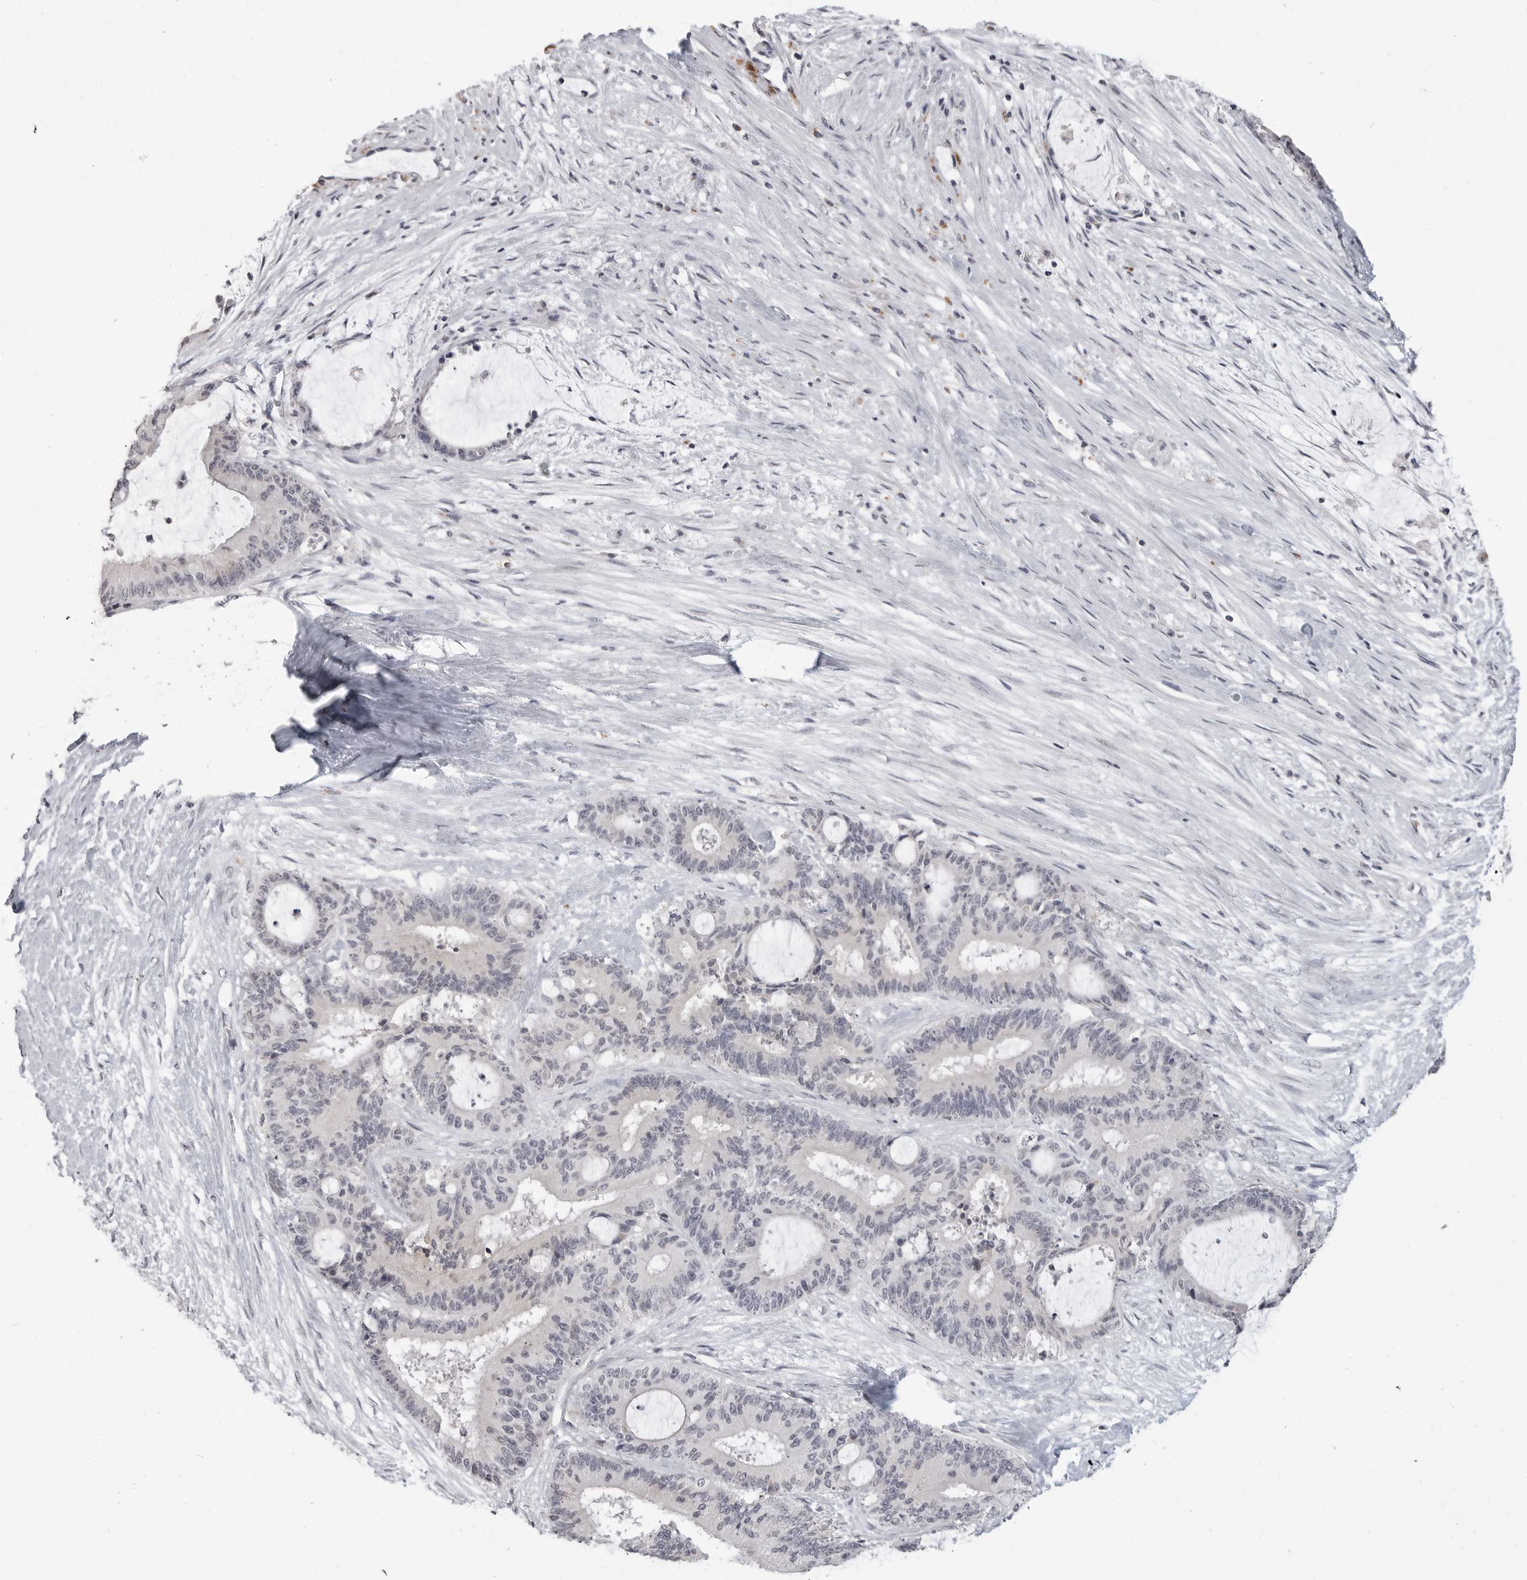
{"staining": {"intensity": "negative", "quantity": "none", "location": "none"}, "tissue": "liver cancer", "cell_type": "Tumor cells", "image_type": "cancer", "snomed": [{"axis": "morphology", "description": "Normal tissue, NOS"}, {"axis": "morphology", "description": "Cholangiocarcinoma"}, {"axis": "topography", "description": "Liver"}, {"axis": "topography", "description": "Peripheral nerve tissue"}], "caption": "High power microscopy histopathology image of an IHC histopathology image of liver cholangiocarcinoma, revealing no significant expression in tumor cells. (DAB (3,3'-diaminobenzidine) immunohistochemistry, high magnification).", "gene": "PRSS1", "patient": {"sex": "female", "age": 73}}